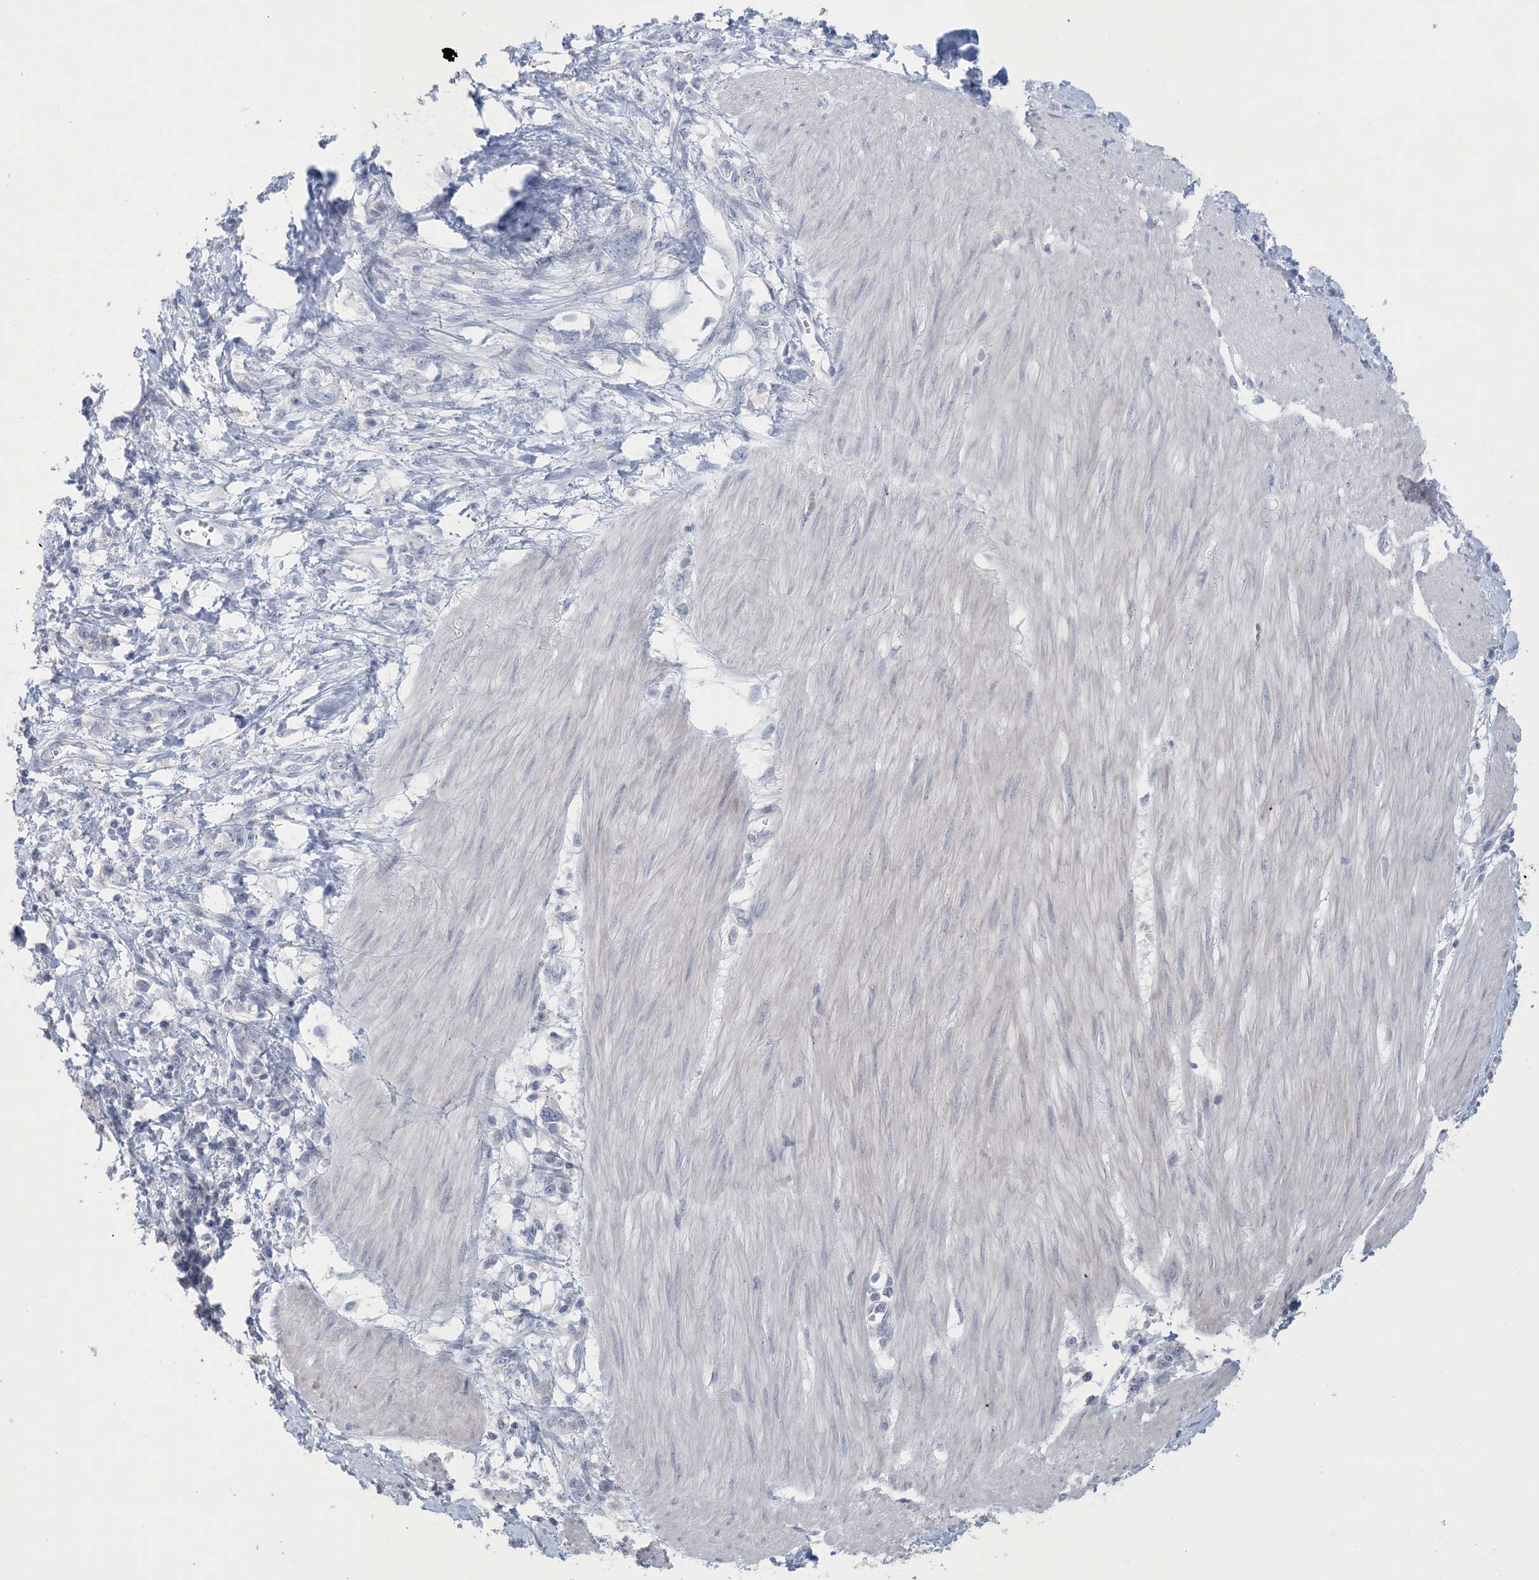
{"staining": {"intensity": "negative", "quantity": "none", "location": "none"}, "tissue": "stomach cancer", "cell_type": "Tumor cells", "image_type": "cancer", "snomed": [{"axis": "morphology", "description": "Adenocarcinoma, NOS"}, {"axis": "topography", "description": "Stomach"}], "caption": "A high-resolution image shows IHC staining of stomach cancer (adenocarcinoma), which reveals no significant expression in tumor cells. Brightfield microscopy of IHC stained with DAB (3,3'-diaminobenzidine) (brown) and hematoxylin (blue), captured at high magnification.", "gene": "GABRG1", "patient": {"sex": "female", "age": 76}}